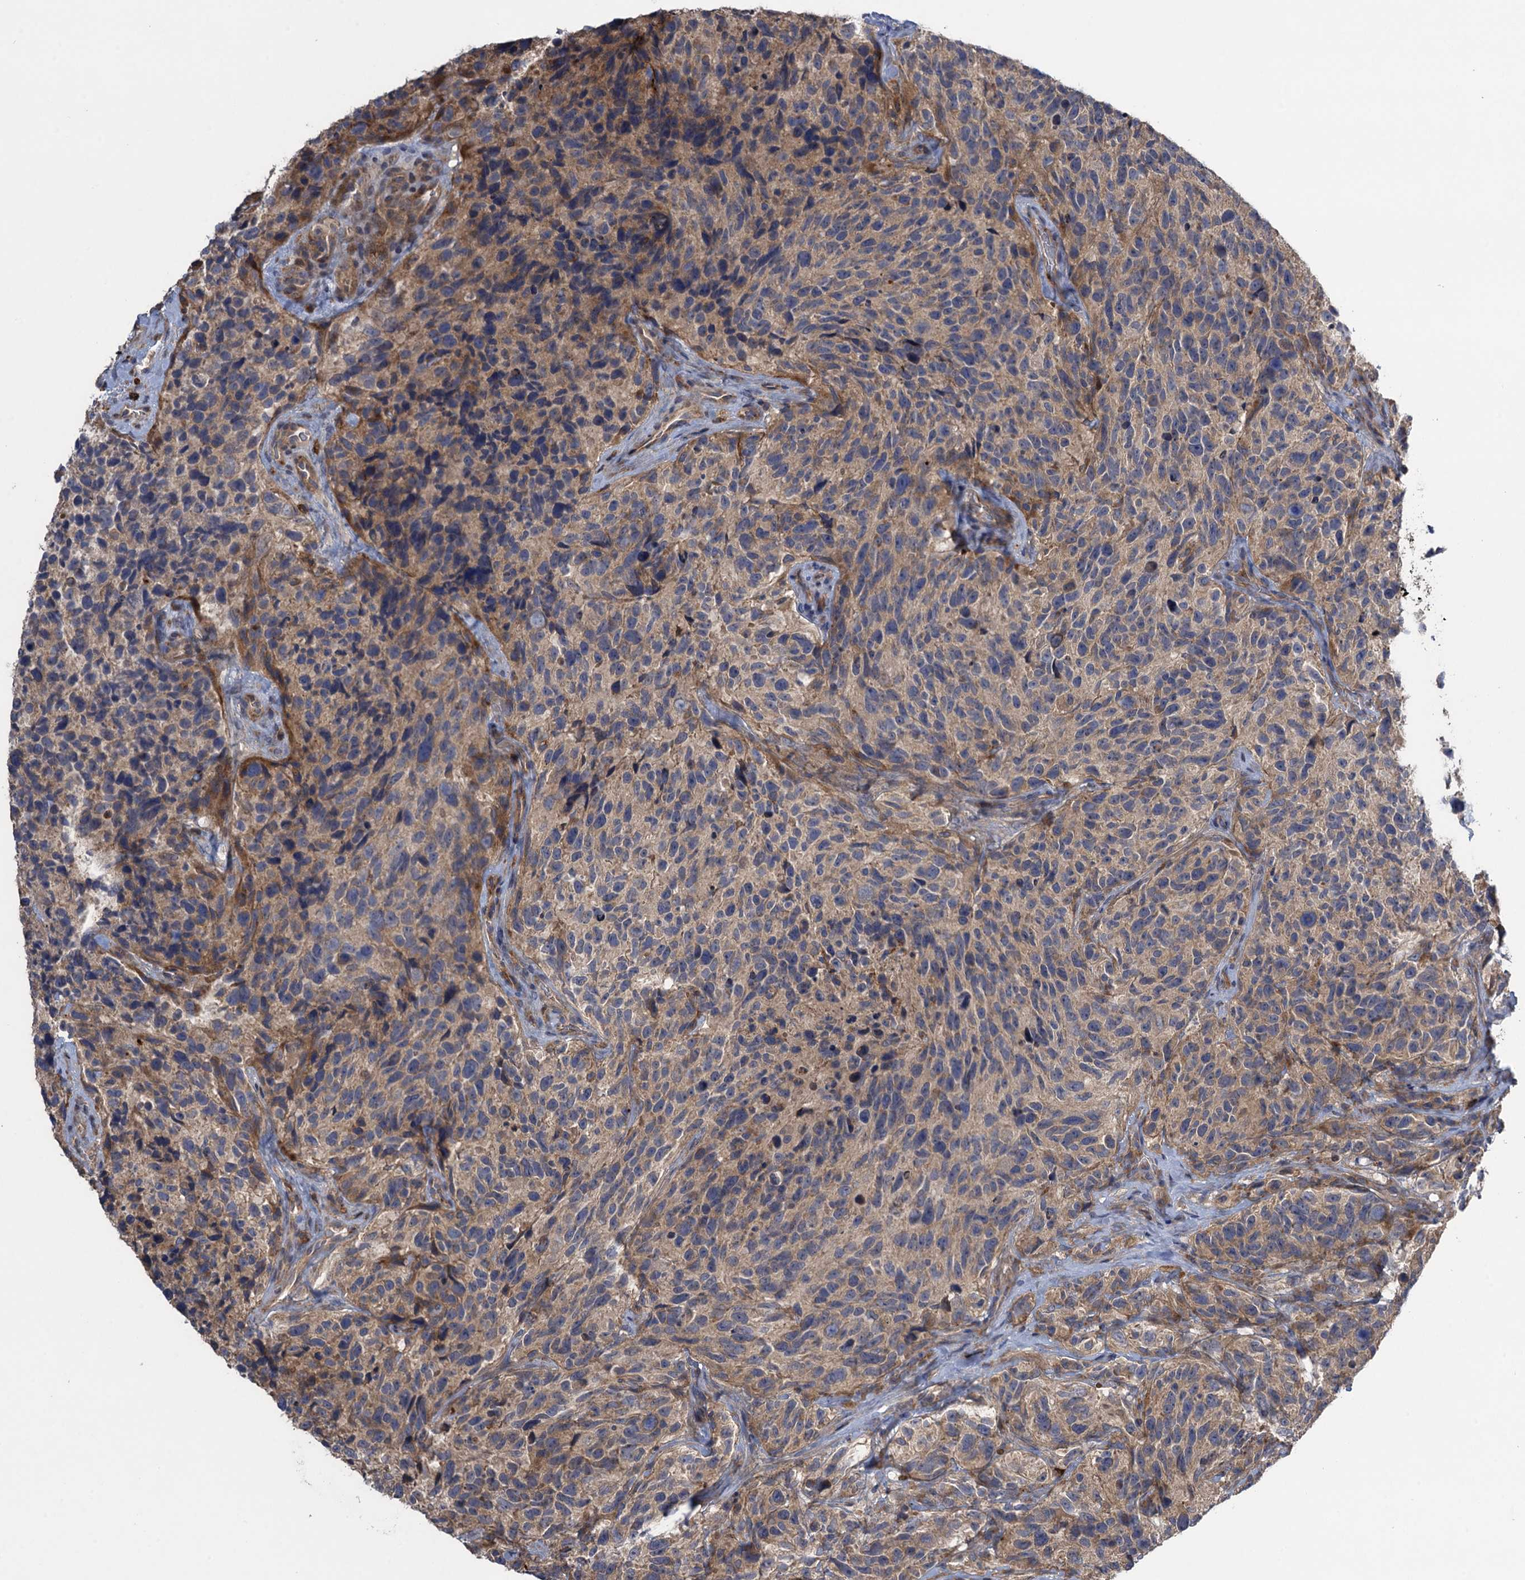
{"staining": {"intensity": "weak", "quantity": ">75%", "location": "cytoplasmic/membranous"}, "tissue": "glioma", "cell_type": "Tumor cells", "image_type": "cancer", "snomed": [{"axis": "morphology", "description": "Glioma, malignant, High grade"}, {"axis": "topography", "description": "Brain"}], "caption": "DAB (3,3'-diaminobenzidine) immunohistochemical staining of glioma reveals weak cytoplasmic/membranous protein staining in approximately >75% of tumor cells.", "gene": "WDR88", "patient": {"sex": "male", "age": 69}}